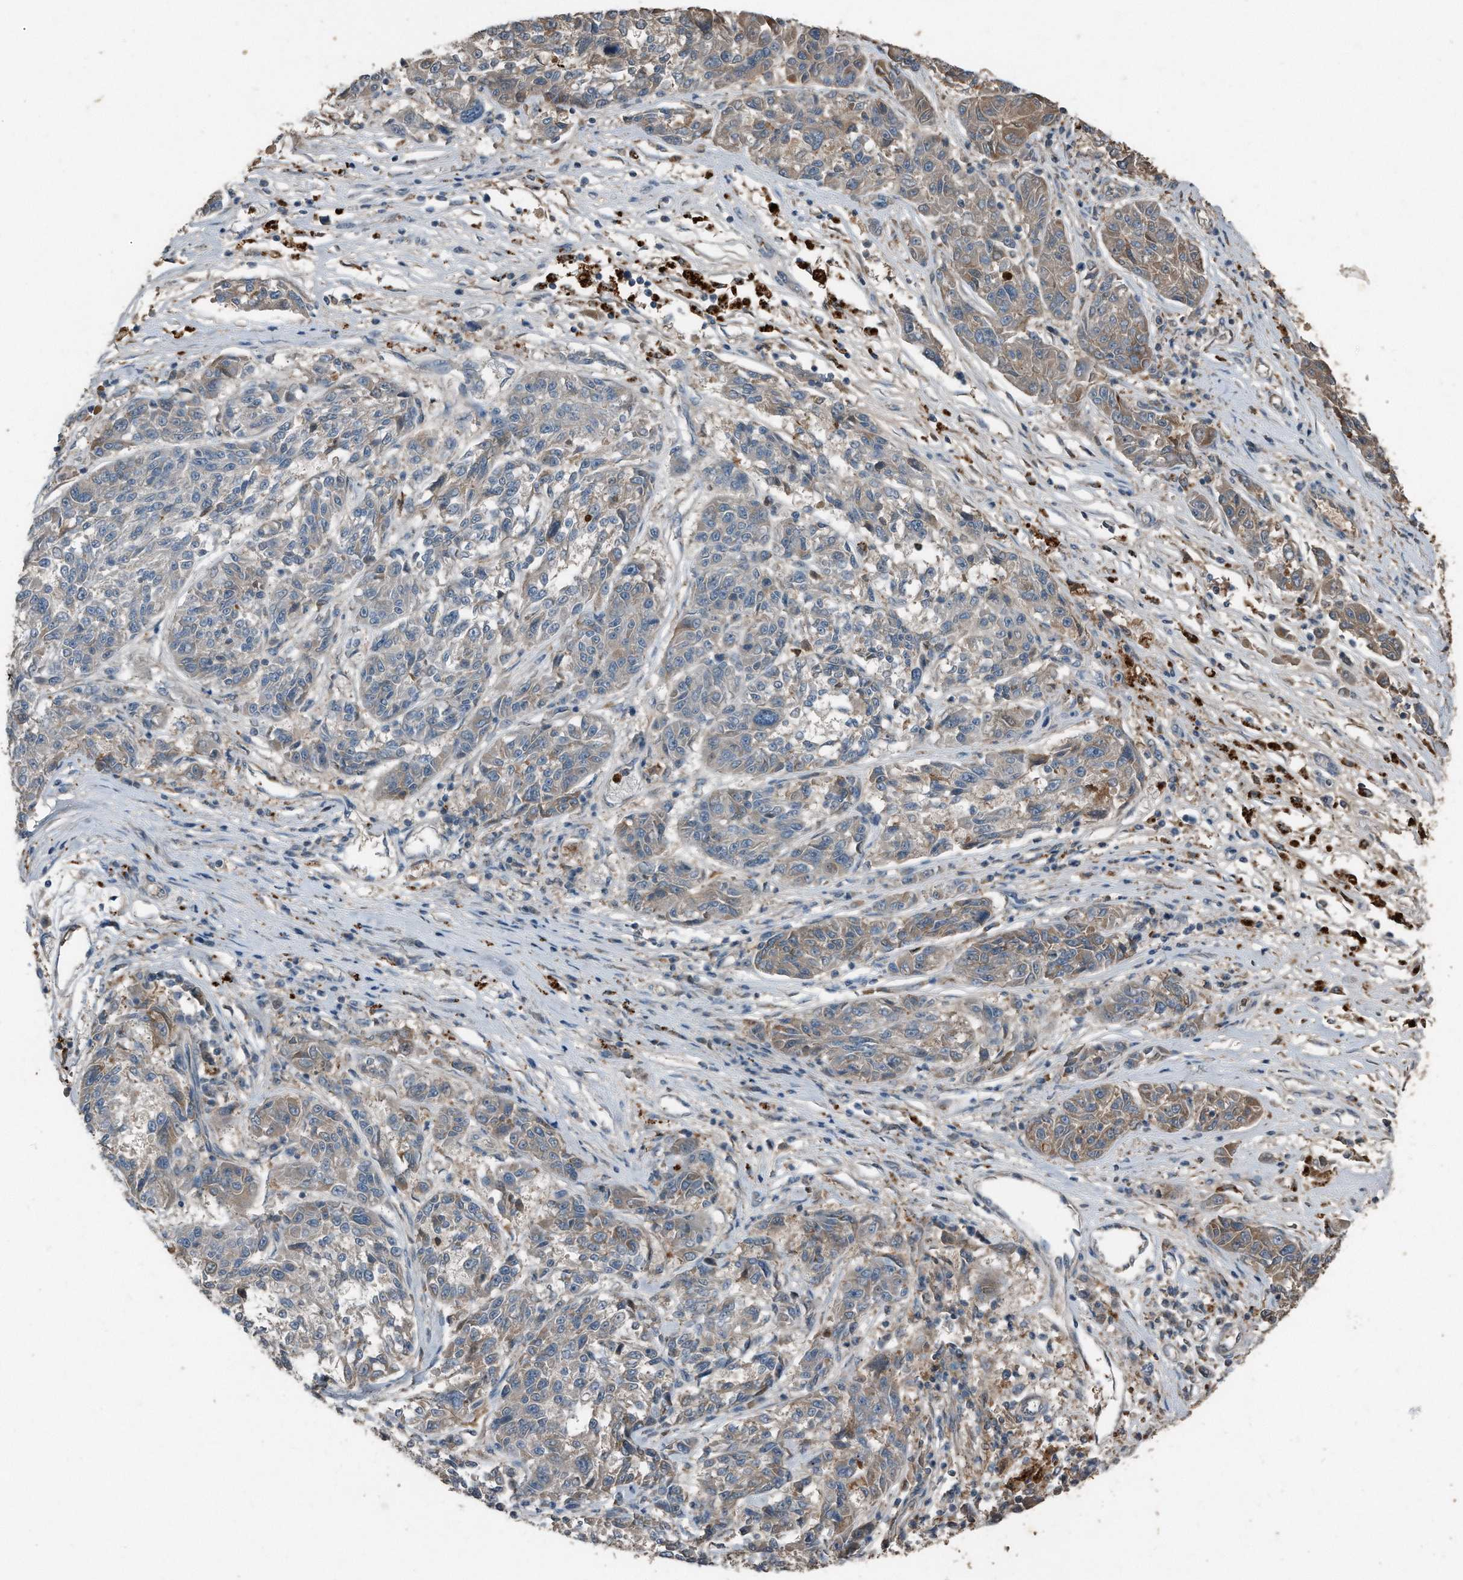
{"staining": {"intensity": "weak", "quantity": "<25%", "location": "cytoplasmic/membranous"}, "tissue": "melanoma", "cell_type": "Tumor cells", "image_type": "cancer", "snomed": [{"axis": "morphology", "description": "Malignant melanoma, NOS"}, {"axis": "topography", "description": "Skin"}], "caption": "Immunohistochemical staining of melanoma demonstrates no significant expression in tumor cells. (DAB (3,3'-diaminobenzidine) immunohistochemistry (IHC), high magnification).", "gene": "C9", "patient": {"sex": "male", "age": 53}}